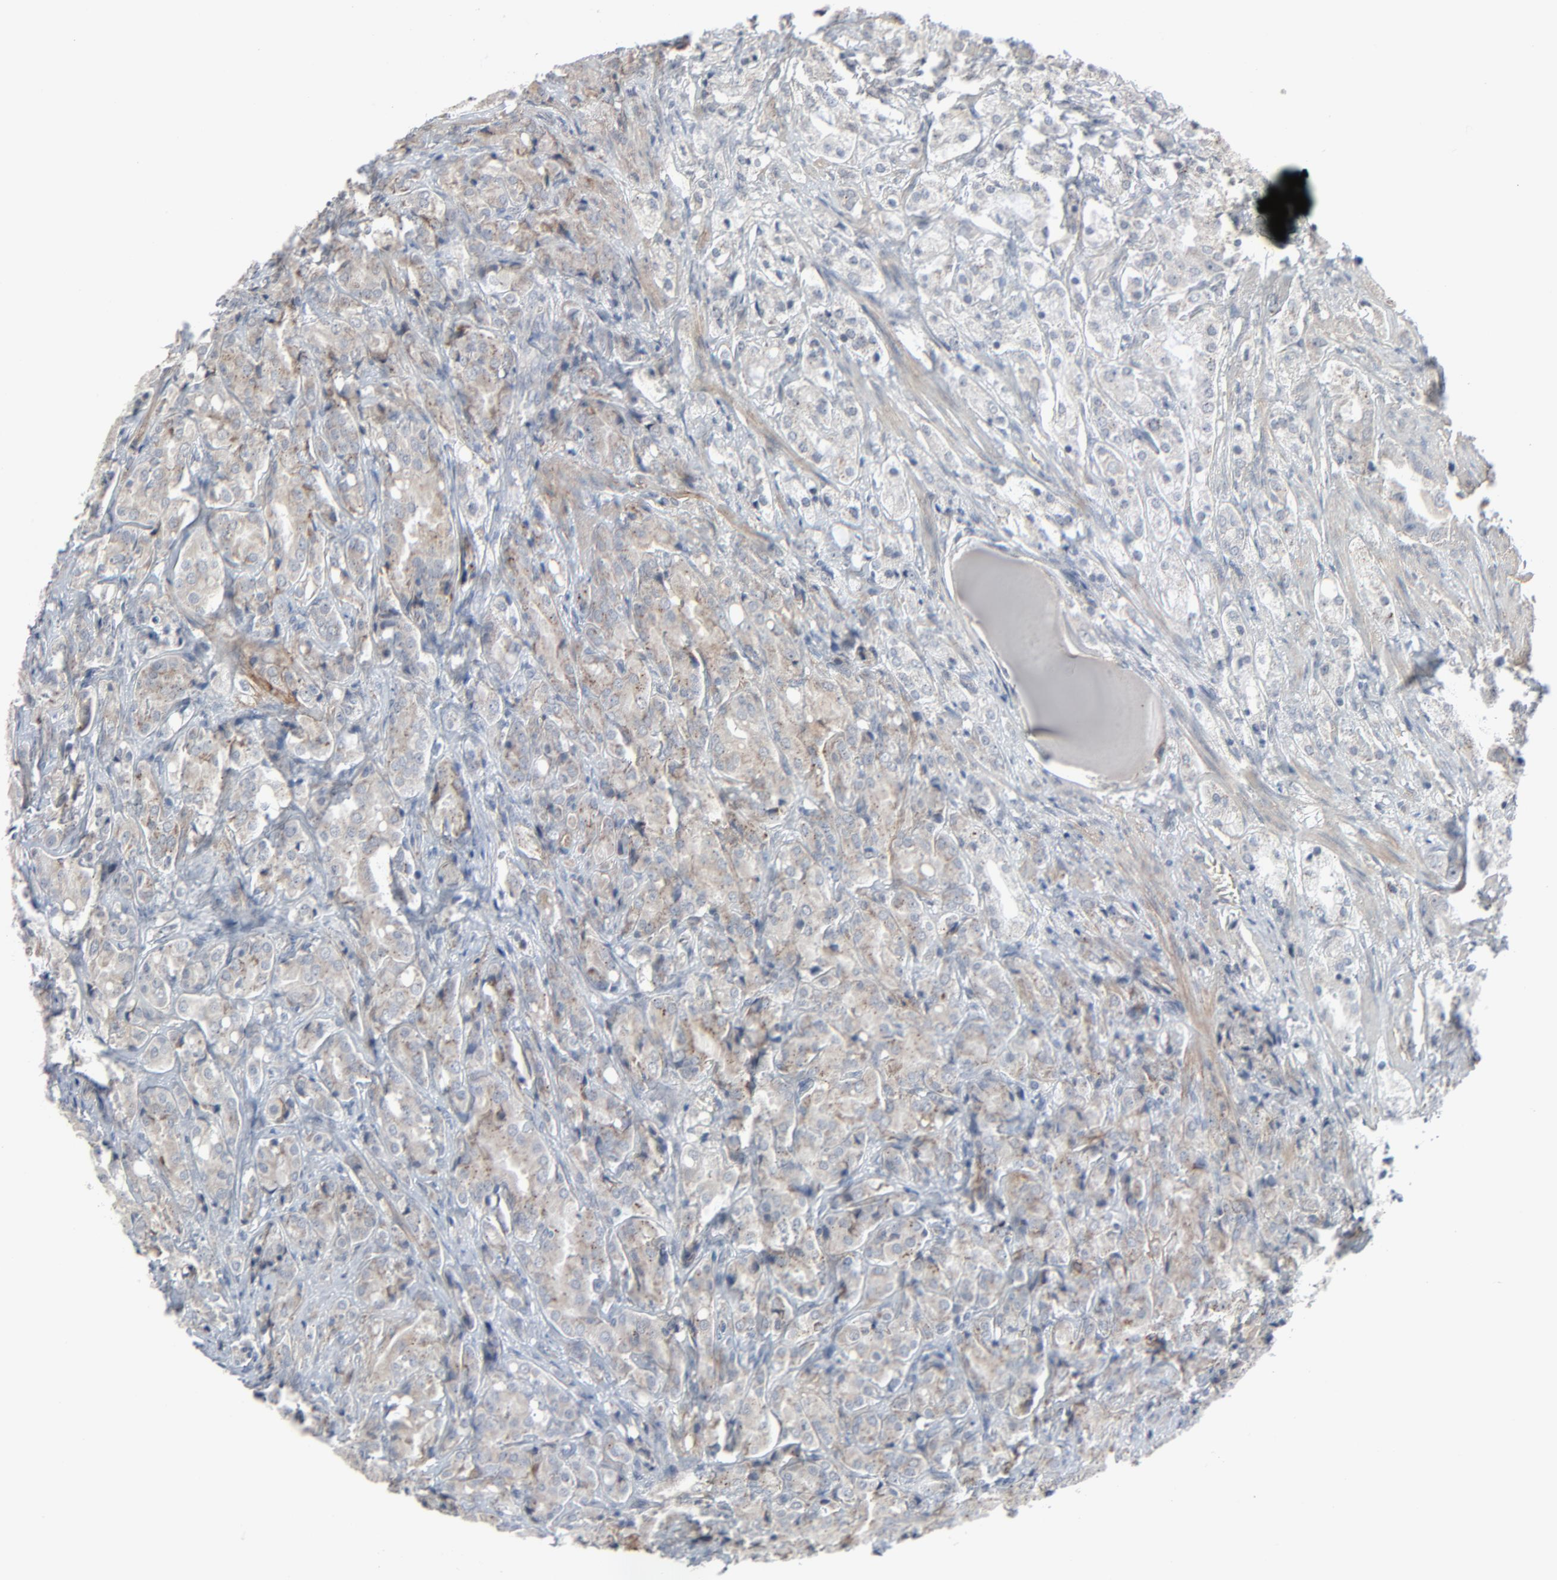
{"staining": {"intensity": "moderate", "quantity": ">75%", "location": "cytoplasmic/membranous"}, "tissue": "prostate cancer", "cell_type": "Tumor cells", "image_type": "cancer", "snomed": [{"axis": "morphology", "description": "Adenocarcinoma, High grade"}, {"axis": "topography", "description": "Prostate"}], "caption": "Immunohistochemical staining of adenocarcinoma (high-grade) (prostate) demonstrates medium levels of moderate cytoplasmic/membranous staining in approximately >75% of tumor cells. (DAB IHC with brightfield microscopy, high magnification).", "gene": "NEUROD1", "patient": {"sex": "male", "age": 68}}